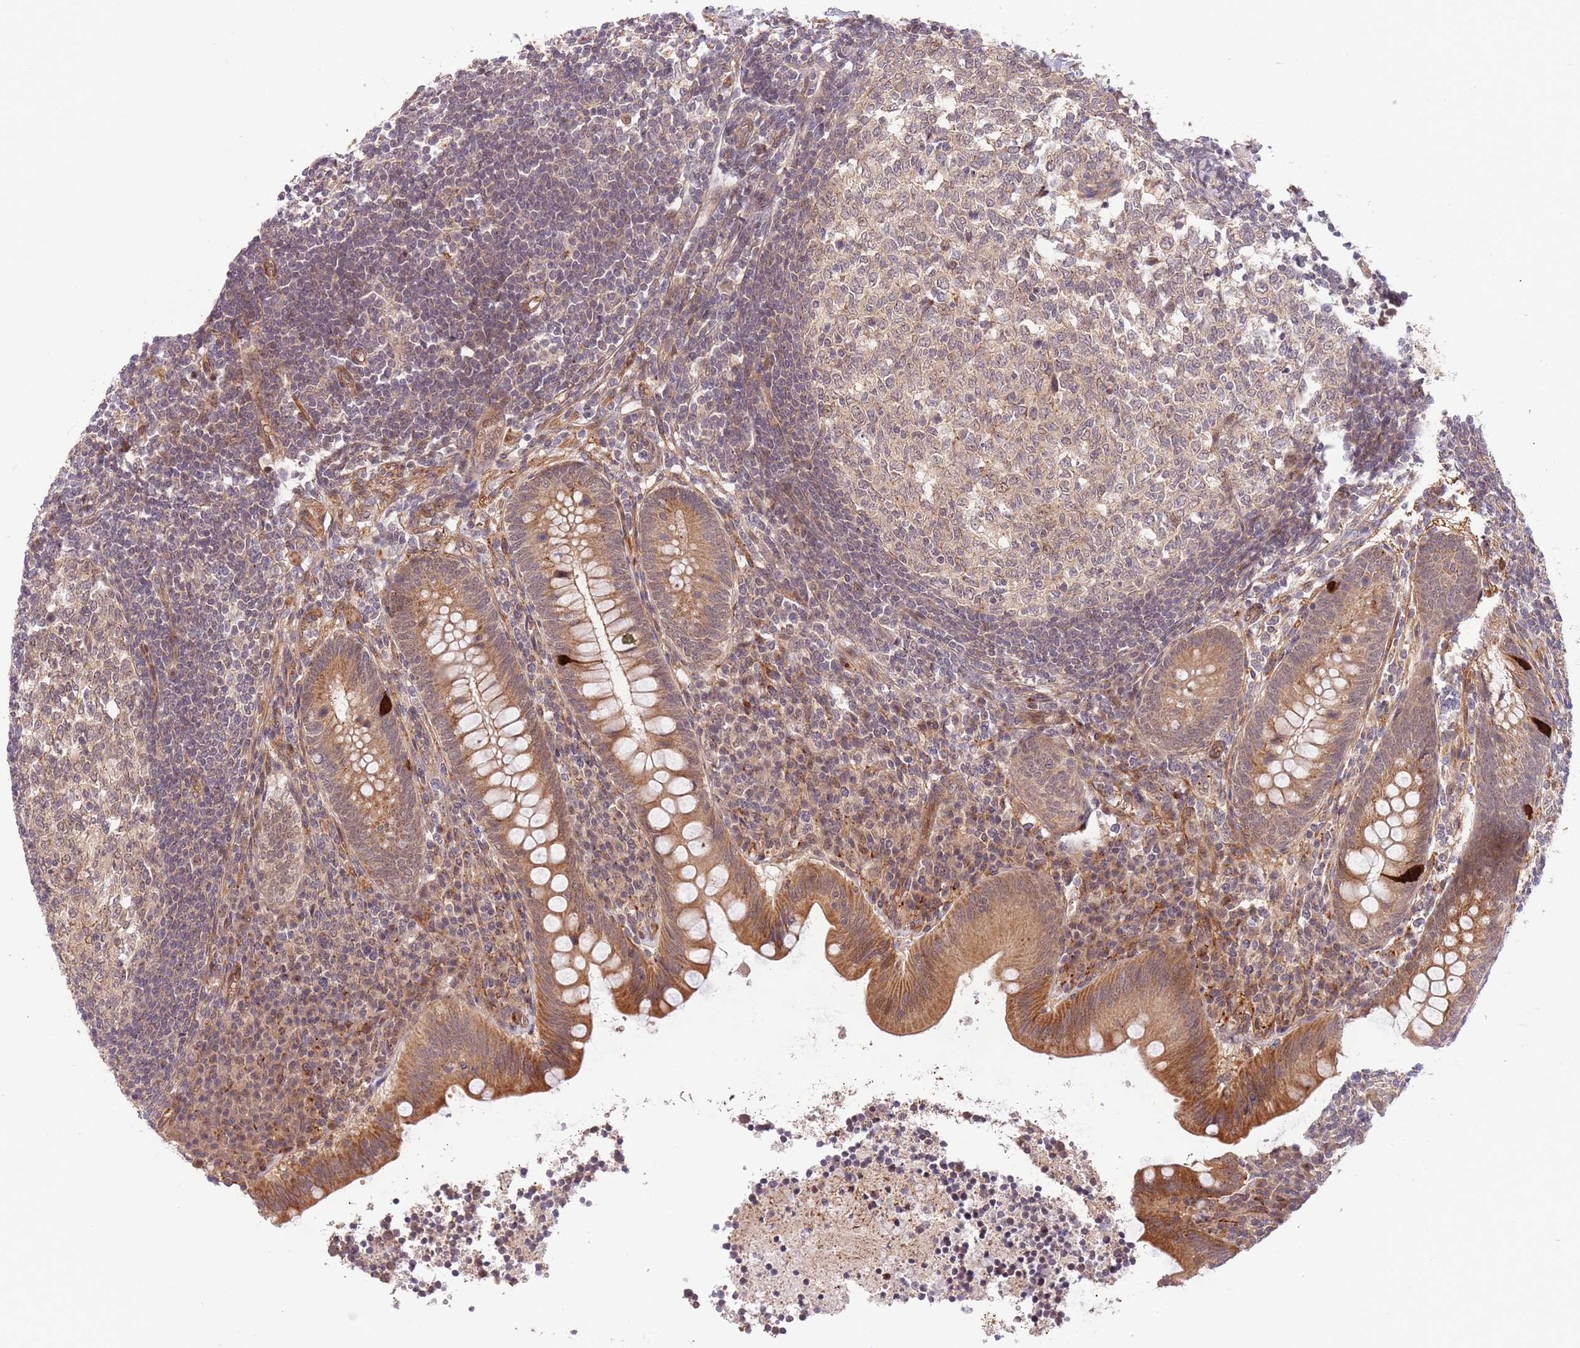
{"staining": {"intensity": "strong", "quantity": ">75%", "location": "cytoplasmic/membranous"}, "tissue": "appendix", "cell_type": "Glandular cells", "image_type": "normal", "snomed": [{"axis": "morphology", "description": "Normal tissue, NOS"}, {"axis": "topography", "description": "Appendix"}], "caption": "Appendix stained with a protein marker shows strong staining in glandular cells.", "gene": "HAUS3", "patient": {"sex": "female", "age": 33}}